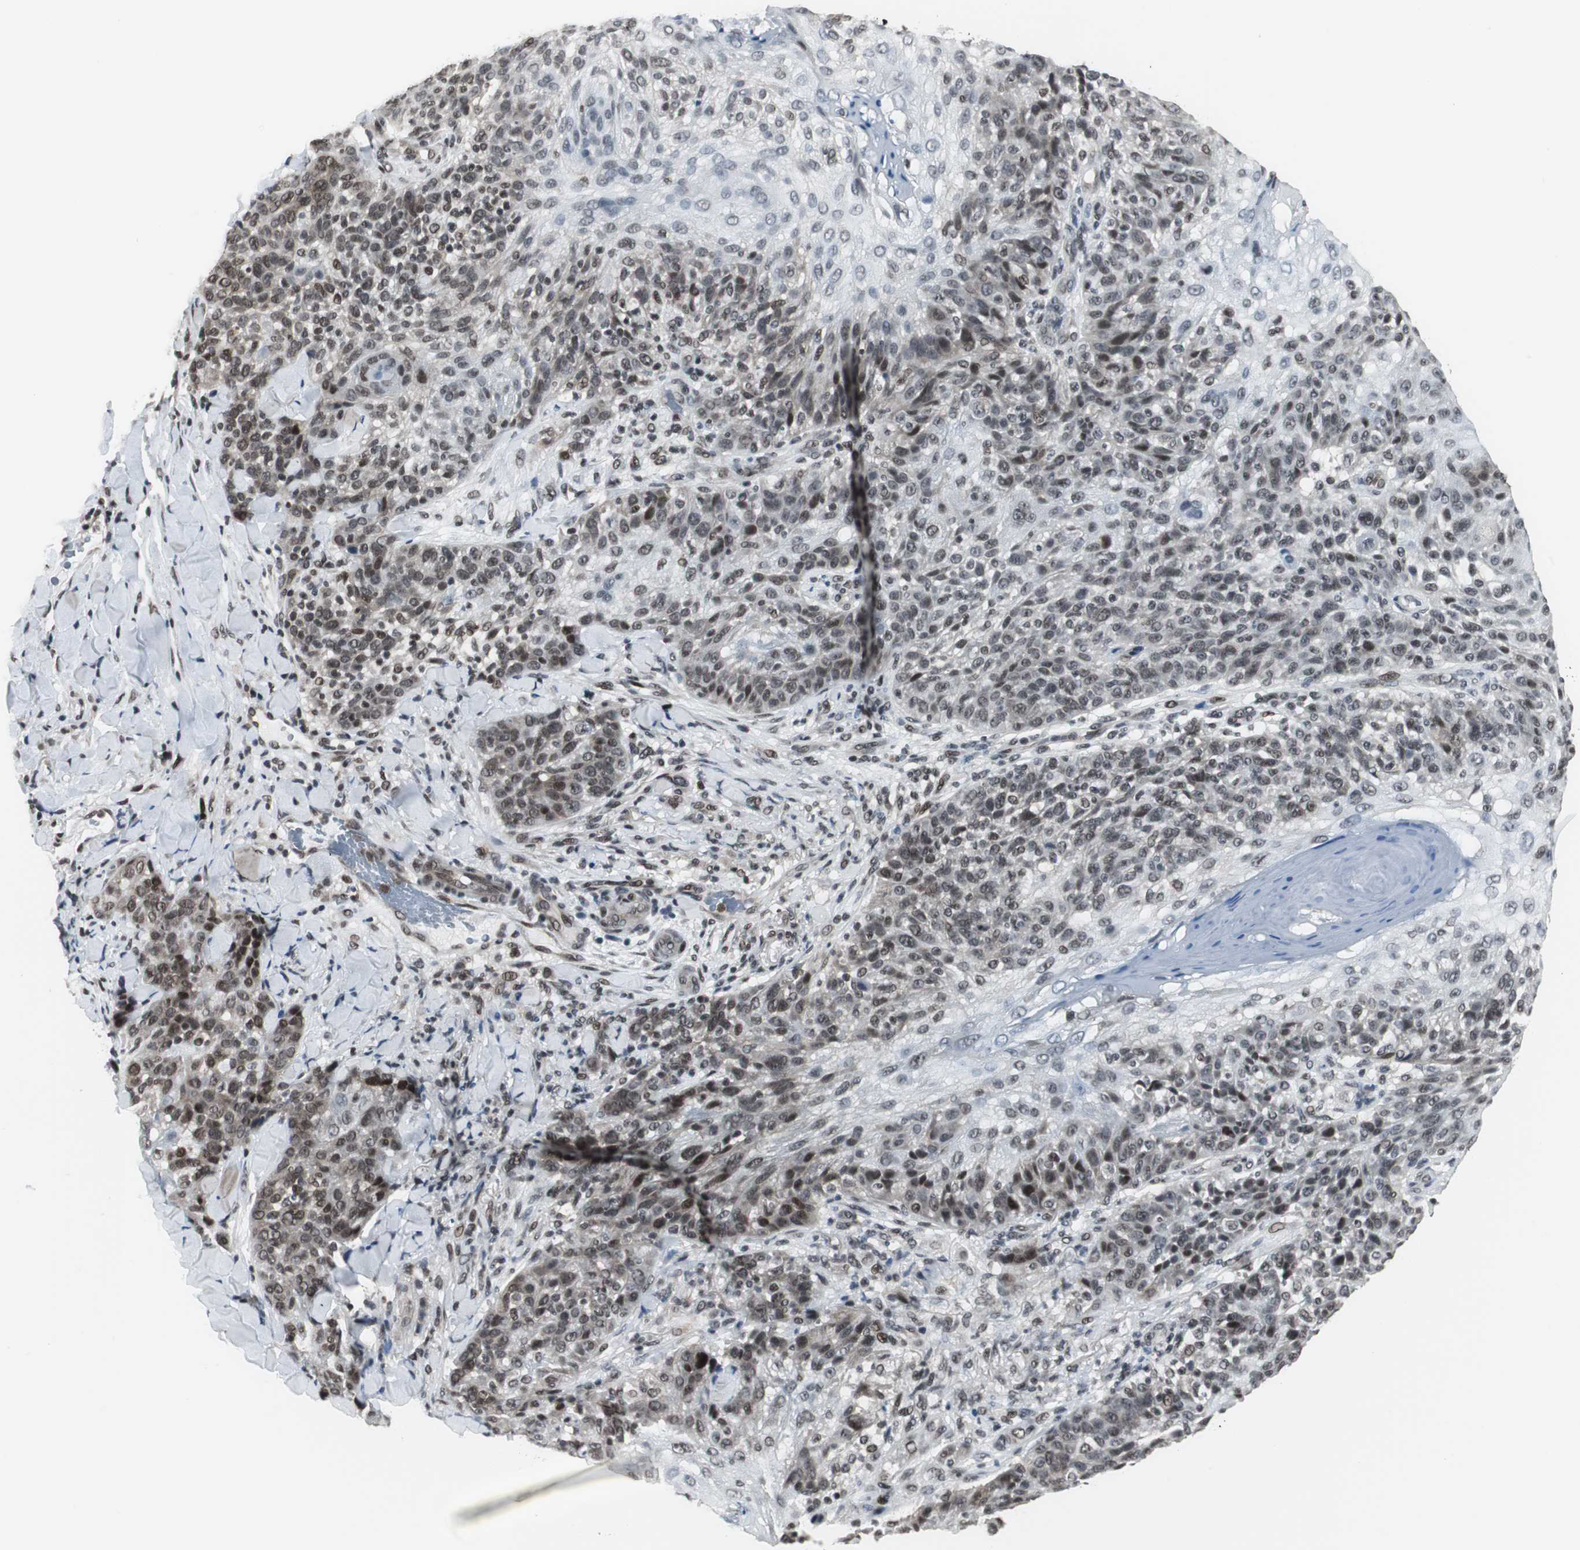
{"staining": {"intensity": "moderate", "quantity": ">75%", "location": "nuclear"}, "tissue": "skin cancer", "cell_type": "Tumor cells", "image_type": "cancer", "snomed": [{"axis": "morphology", "description": "Normal tissue, NOS"}, {"axis": "morphology", "description": "Squamous cell carcinoma, NOS"}, {"axis": "topography", "description": "Skin"}], "caption": "About >75% of tumor cells in skin squamous cell carcinoma exhibit moderate nuclear protein staining as visualized by brown immunohistochemical staining.", "gene": "CDK9", "patient": {"sex": "female", "age": 83}}